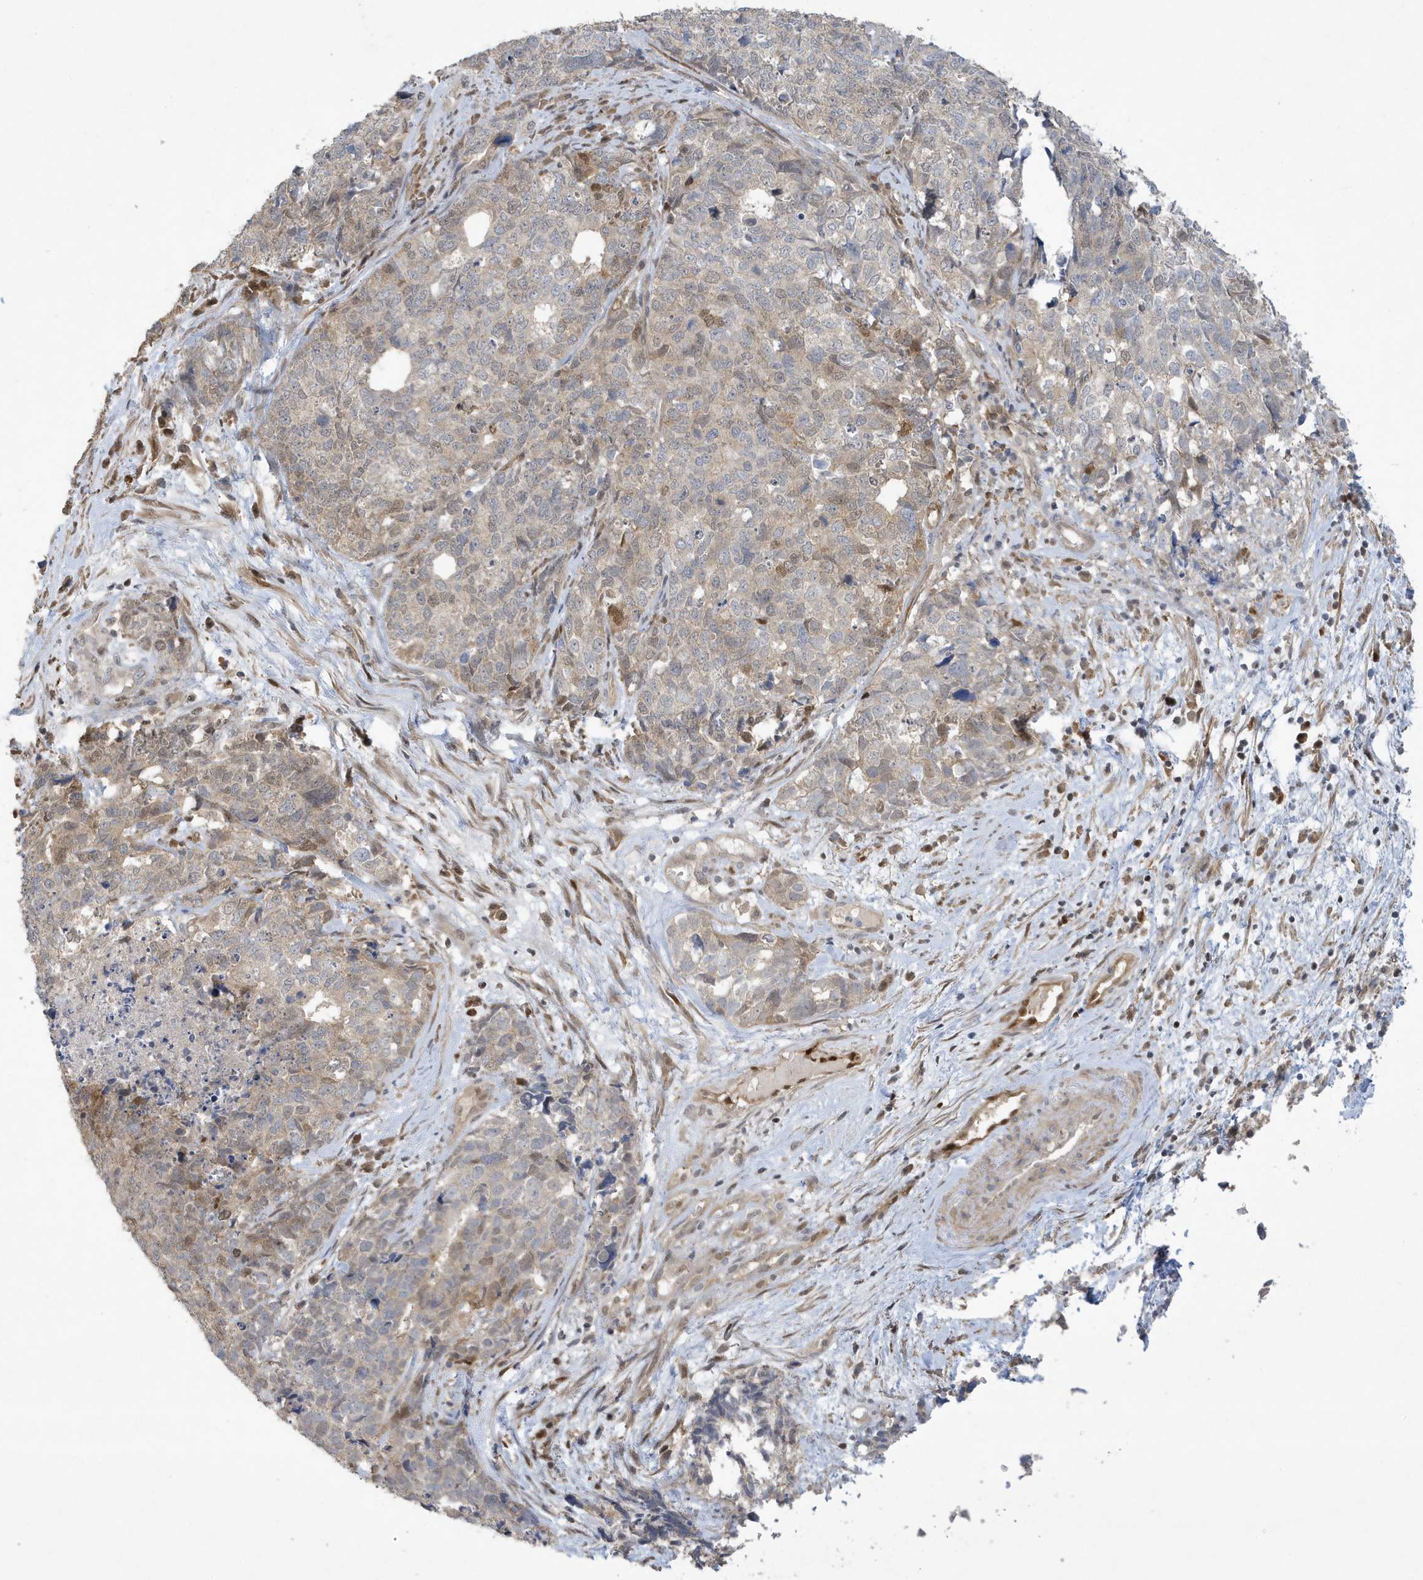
{"staining": {"intensity": "moderate", "quantity": "25%-75%", "location": "cytoplasmic/membranous,nuclear"}, "tissue": "cervical cancer", "cell_type": "Tumor cells", "image_type": "cancer", "snomed": [{"axis": "morphology", "description": "Squamous cell carcinoma, NOS"}, {"axis": "topography", "description": "Cervix"}], "caption": "Squamous cell carcinoma (cervical) was stained to show a protein in brown. There is medium levels of moderate cytoplasmic/membranous and nuclear expression in approximately 25%-75% of tumor cells.", "gene": "NCOA7", "patient": {"sex": "female", "age": 63}}